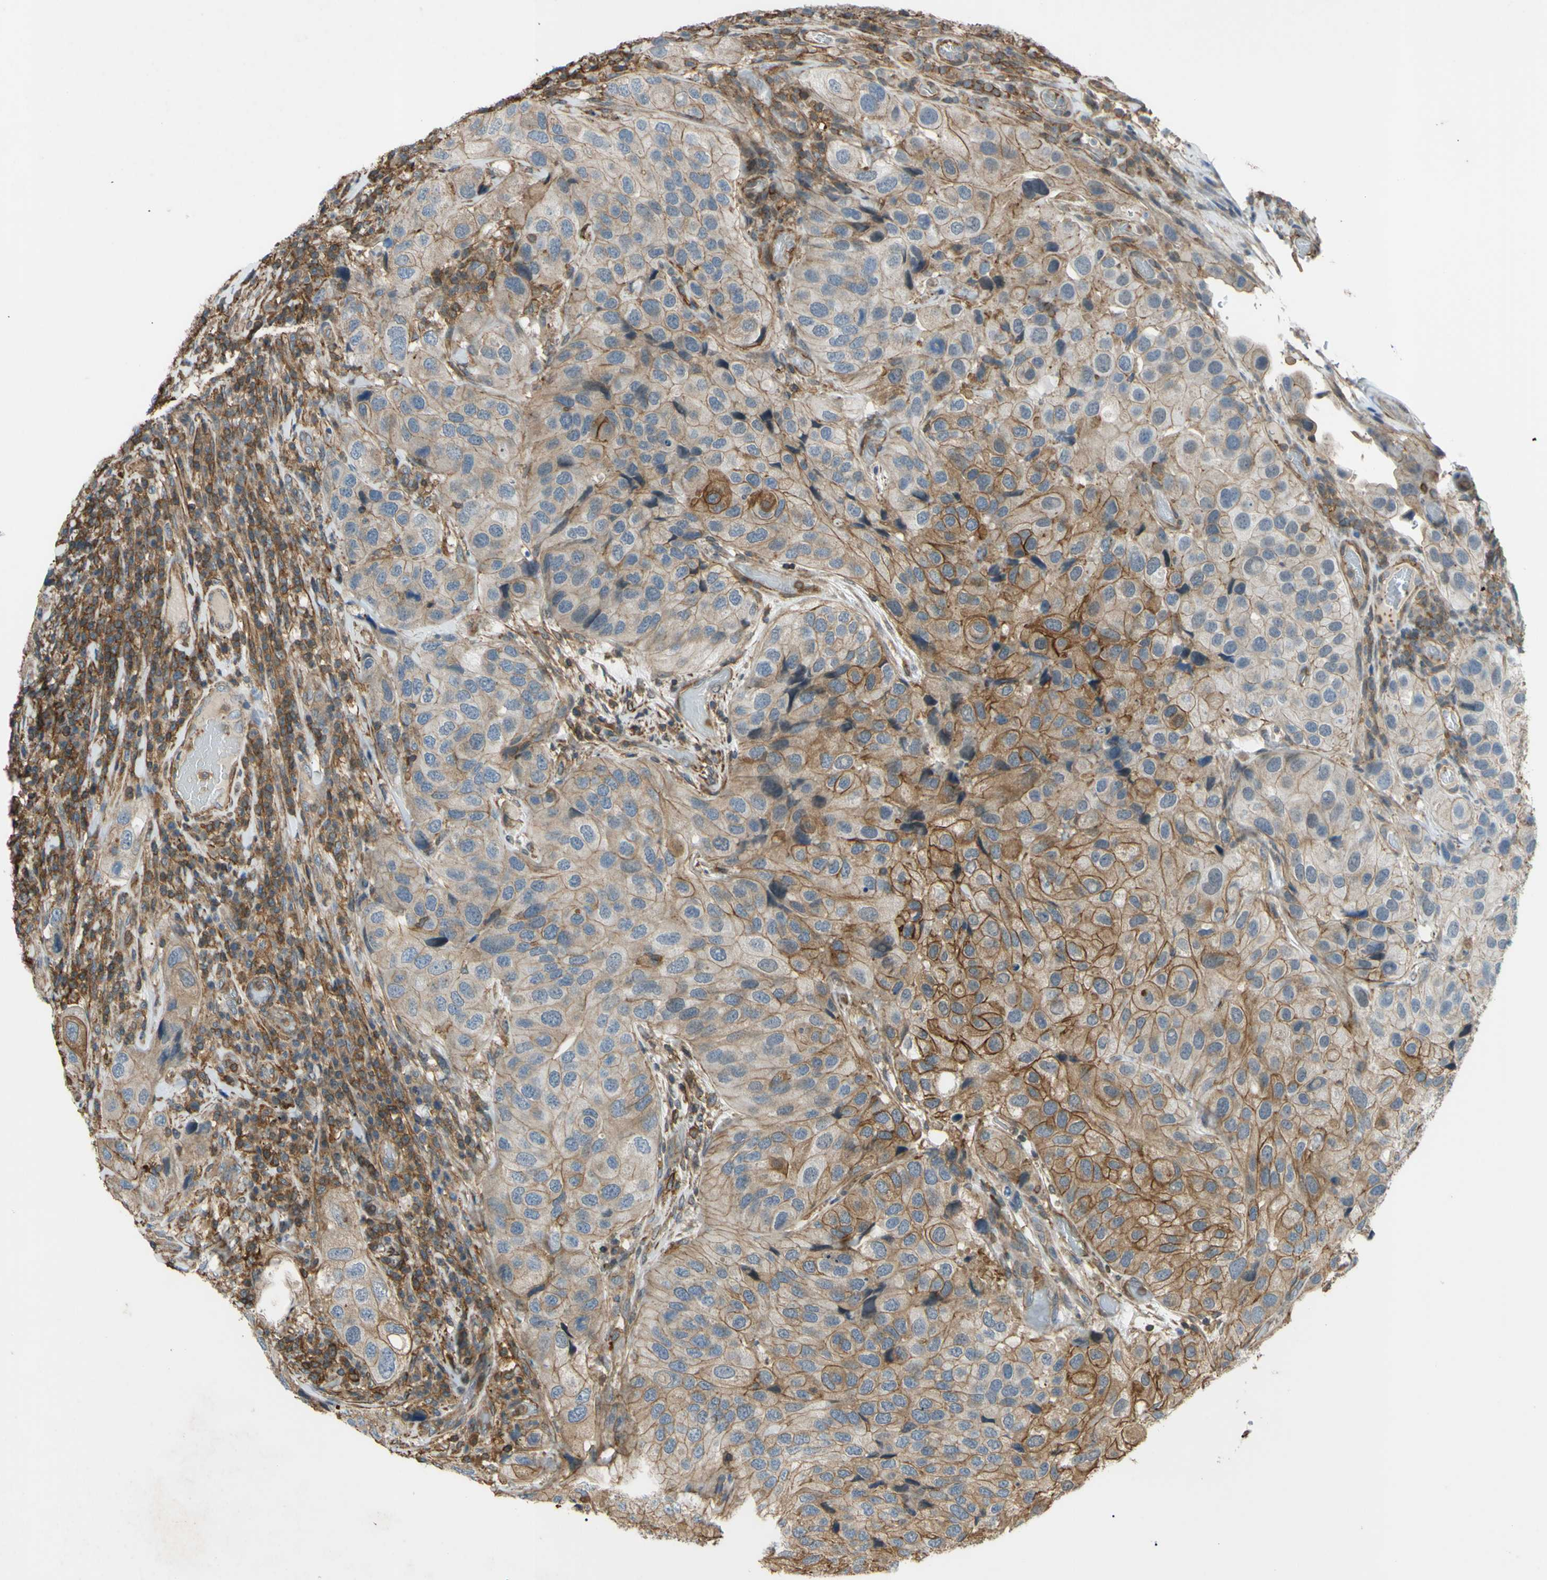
{"staining": {"intensity": "moderate", "quantity": "25%-75%", "location": "cytoplasmic/membranous"}, "tissue": "urothelial cancer", "cell_type": "Tumor cells", "image_type": "cancer", "snomed": [{"axis": "morphology", "description": "Urothelial carcinoma, High grade"}, {"axis": "topography", "description": "Urinary bladder"}], "caption": "A histopathology image of human urothelial cancer stained for a protein displays moderate cytoplasmic/membranous brown staining in tumor cells. (Stains: DAB (3,3'-diaminobenzidine) in brown, nuclei in blue, Microscopy: brightfield microscopy at high magnification).", "gene": "ADD3", "patient": {"sex": "female", "age": 64}}